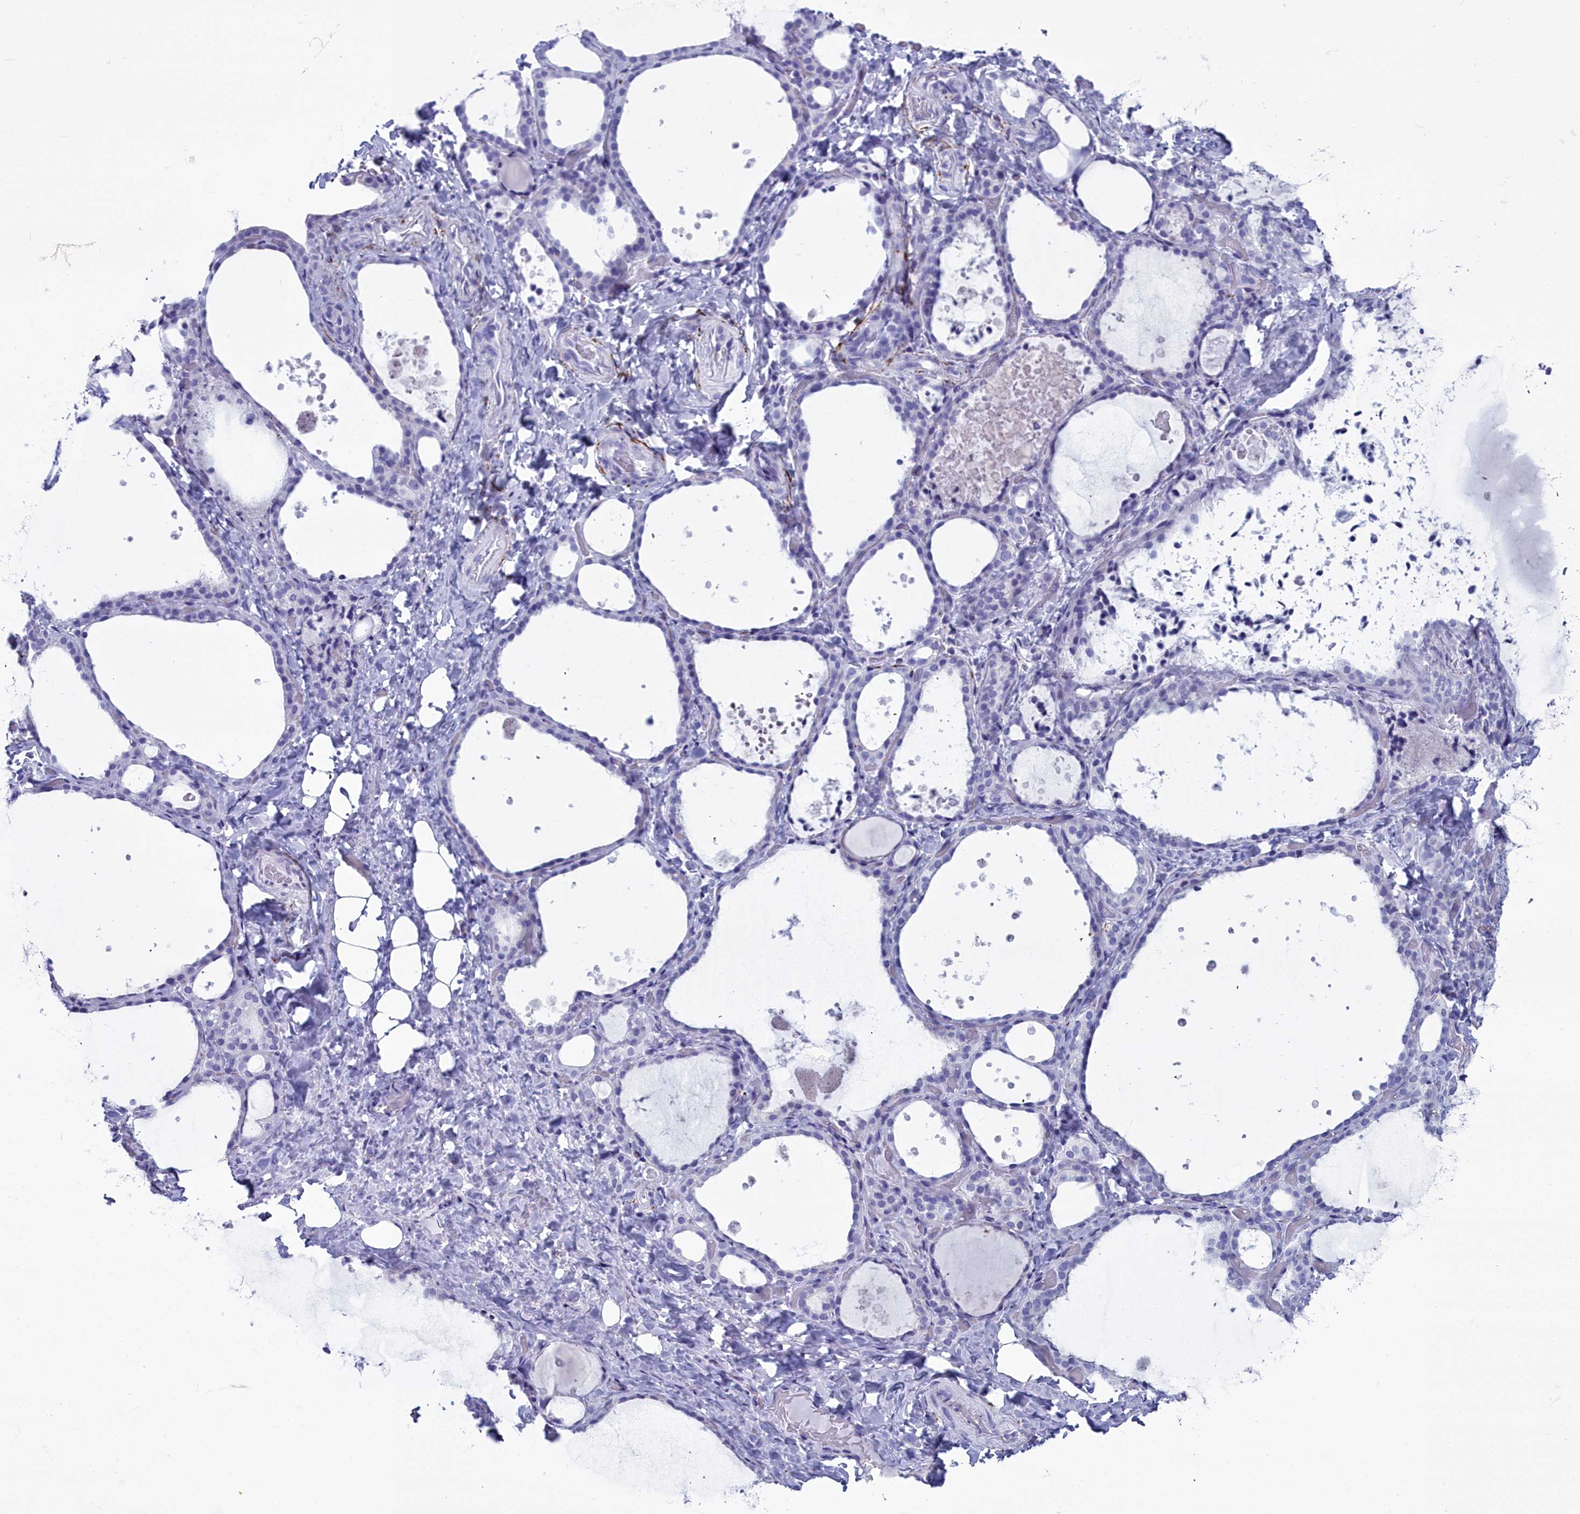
{"staining": {"intensity": "negative", "quantity": "none", "location": "none"}, "tissue": "thyroid gland", "cell_type": "Glandular cells", "image_type": "normal", "snomed": [{"axis": "morphology", "description": "Normal tissue, NOS"}, {"axis": "topography", "description": "Thyroid gland"}], "caption": "Glandular cells are negative for brown protein staining in benign thyroid gland.", "gene": "MAP6", "patient": {"sex": "female", "age": 44}}